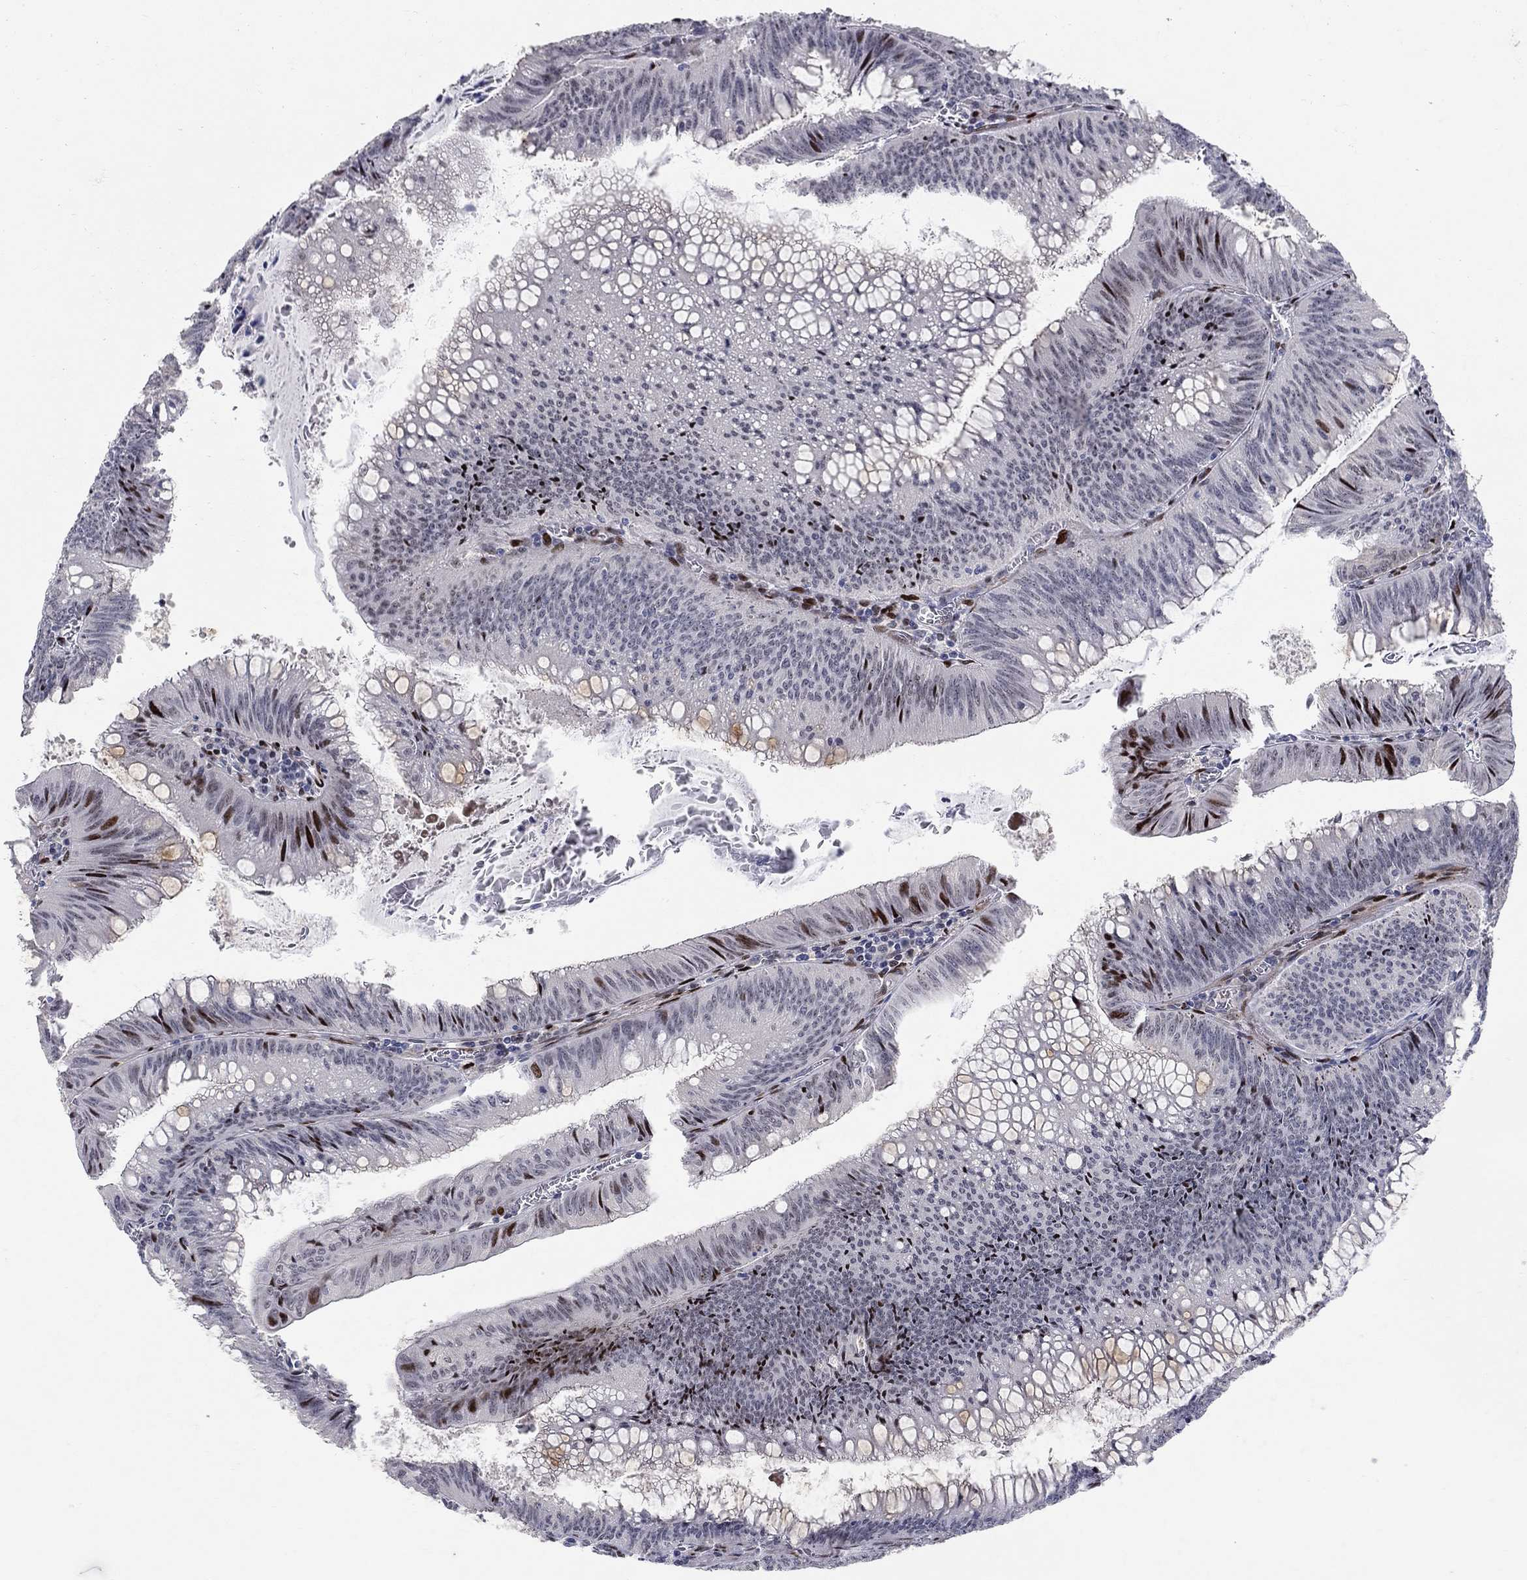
{"staining": {"intensity": "strong", "quantity": "<25%", "location": "nuclear"}, "tissue": "colorectal cancer", "cell_type": "Tumor cells", "image_type": "cancer", "snomed": [{"axis": "morphology", "description": "Adenocarcinoma, NOS"}, {"axis": "topography", "description": "Rectum"}], "caption": "The micrograph exhibits a brown stain indicating the presence of a protein in the nuclear of tumor cells in colorectal adenocarcinoma.", "gene": "RAPGEF5", "patient": {"sex": "female", "age": 72}}